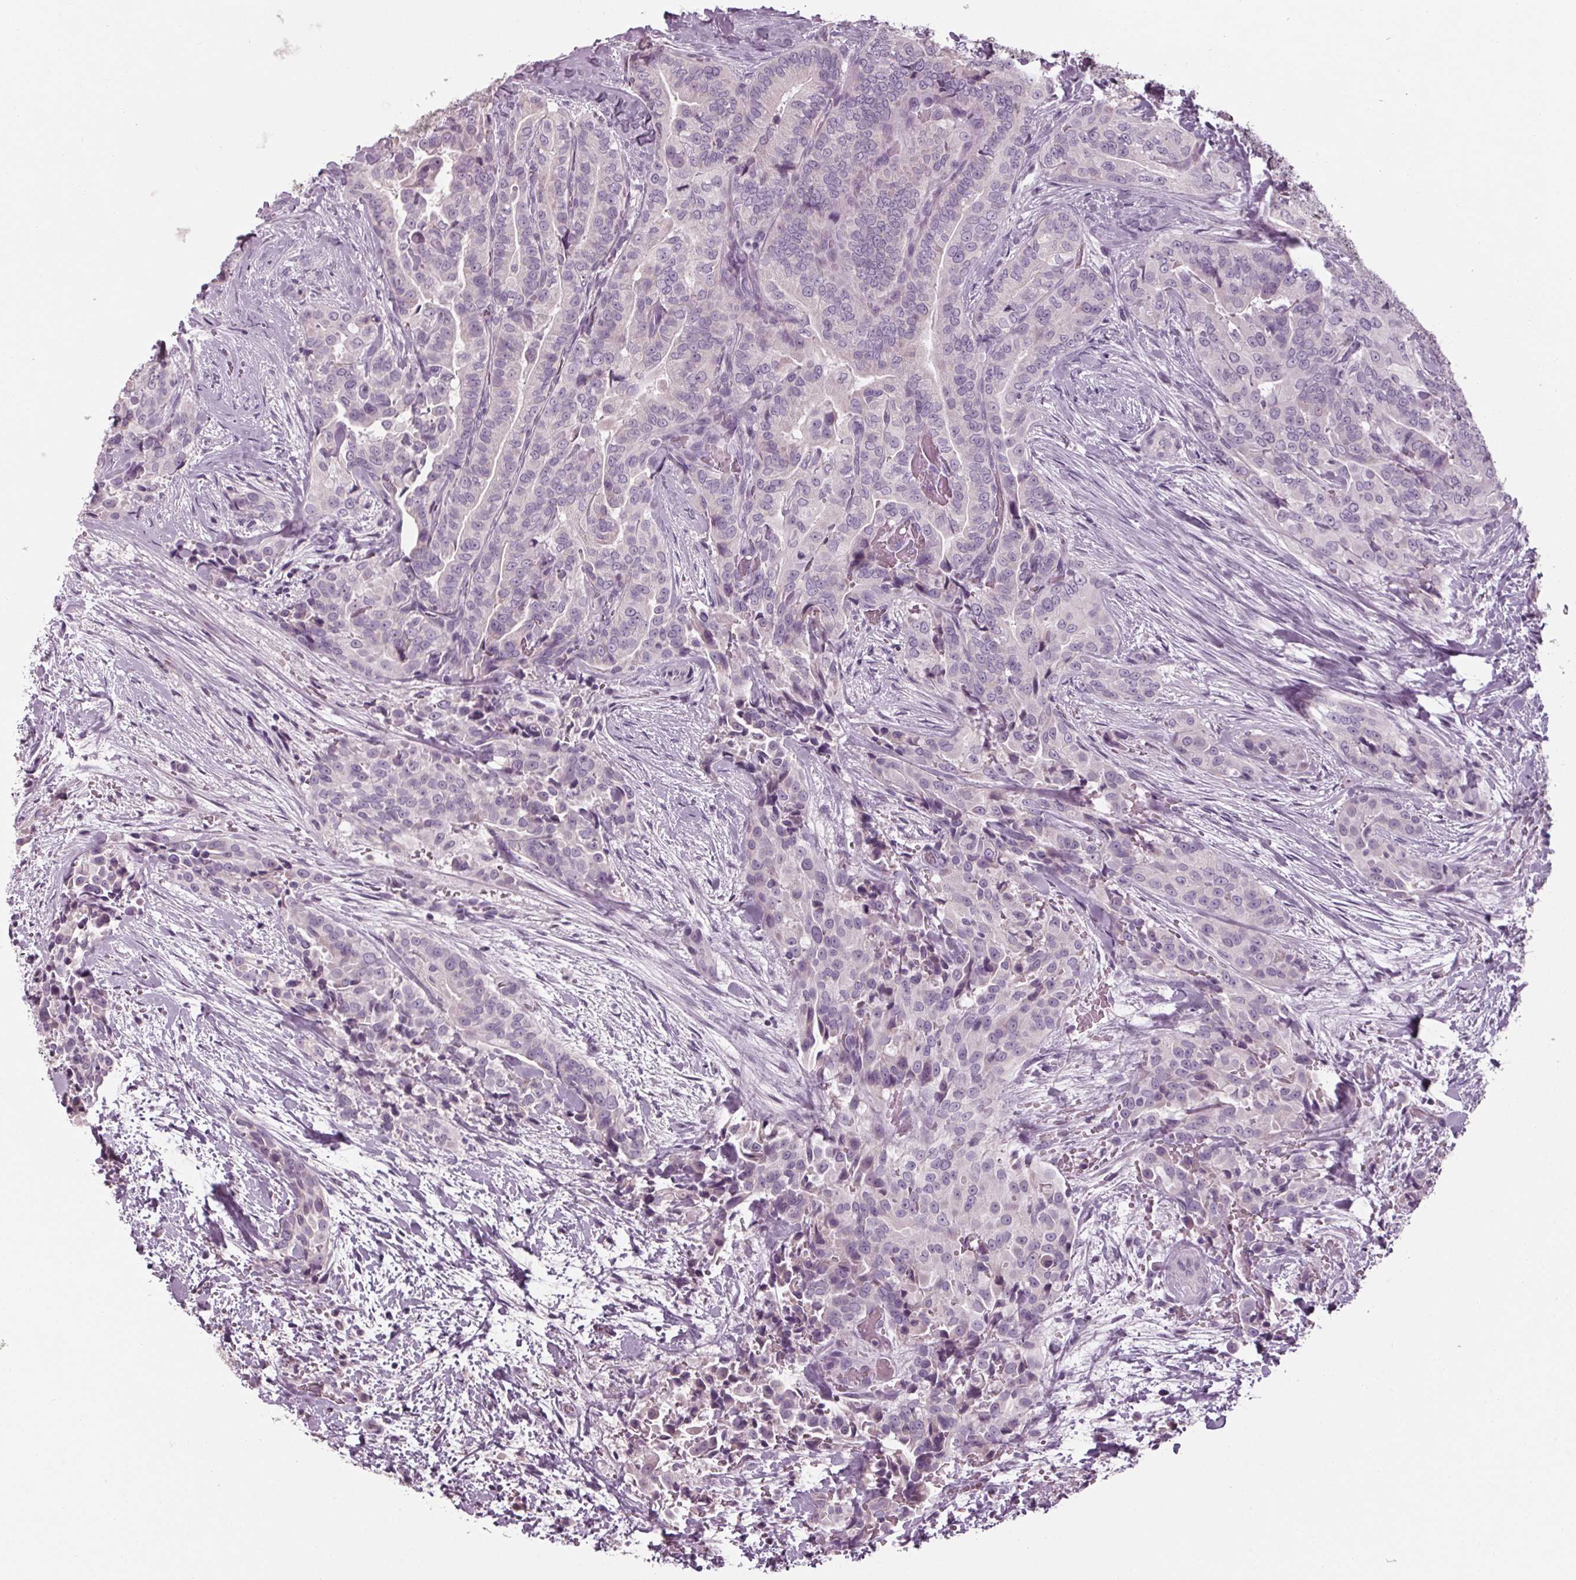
{"staining": {"intensity": "negative", "quantity": "none", "location": "none"}, "tissue": "thyroid cancer", "cell_type": "Tumor cells", "image_type": "cancer", "snomed": [{"axis": "morphology", "description": "Papillary adenocarcinoma, NOS"}, {"axis": "topography", "description": "Thyroid gland"}], "caption": "An IHC histopathology image of thyroid papillary adenocarcinoma is shown. There is no staining in tumor cells of thyroid papillary adenocarcinoma.", "gene": "TNNC2", "patient": {"sex": "male", "age": 61}}